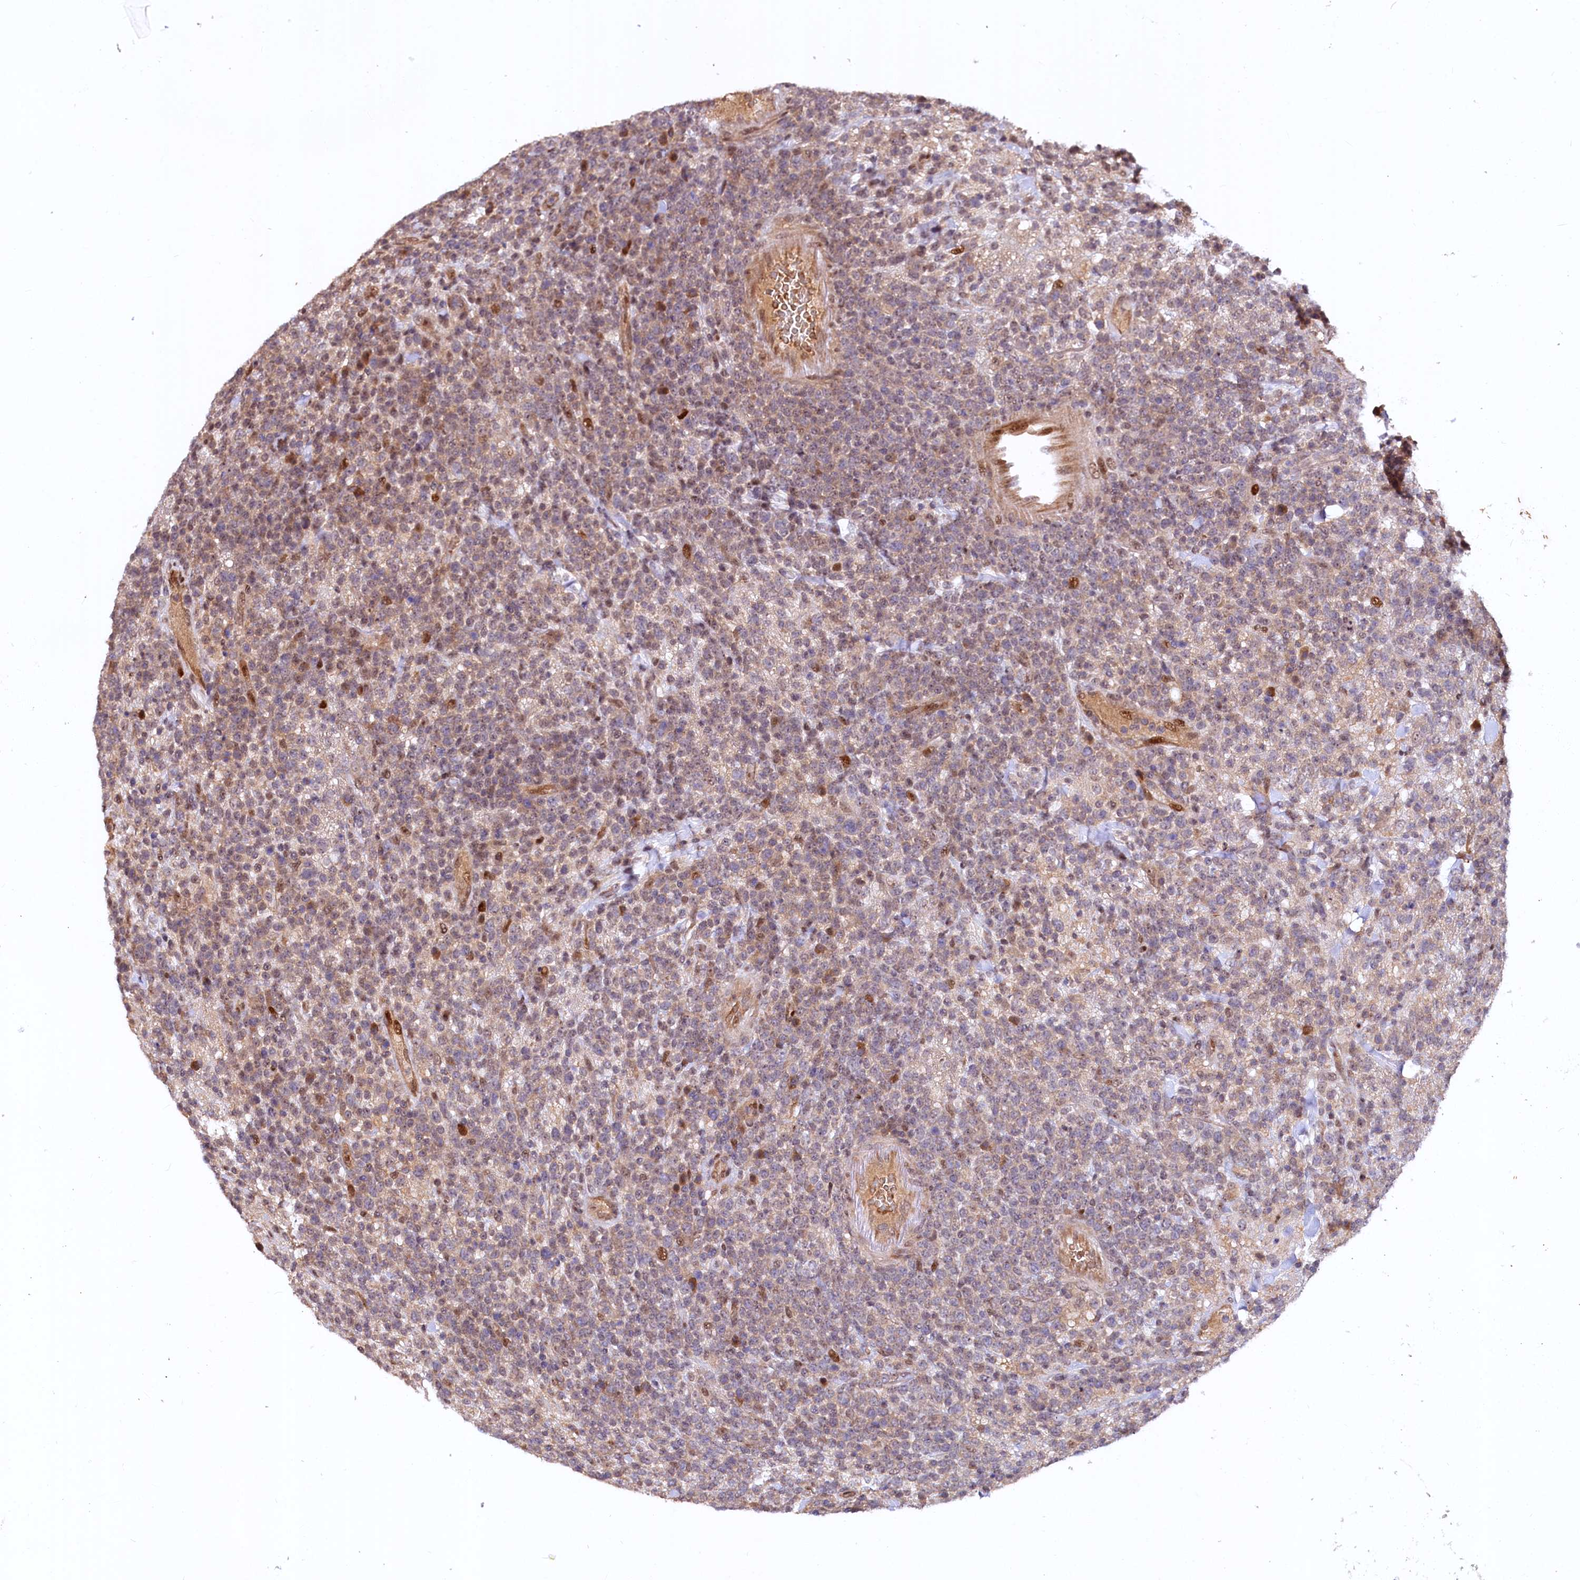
{"staining": {"intensity": "weak", "quantity": "25%-75%", "location": "cytoplasmic/membranous,nuclear"}, "tissue": "lymphoma", "cell_type": "Tumor cells", "image_type": "cancer", "snomed": [{"axis": "morphology", "description": "Malignant lymphoma, non-Hodgkin's type, High grade"}, {"axis": "topography", "description": "Colon"}], "caption": "Lymphoma stained with a brown dye displays weak cytoplasmic/membranous and nuclear positive expression in approximately 25%-75% of tumor cells.", "gene": "N4BP2L1", "patient": {"sex": "female", "age": 53}}